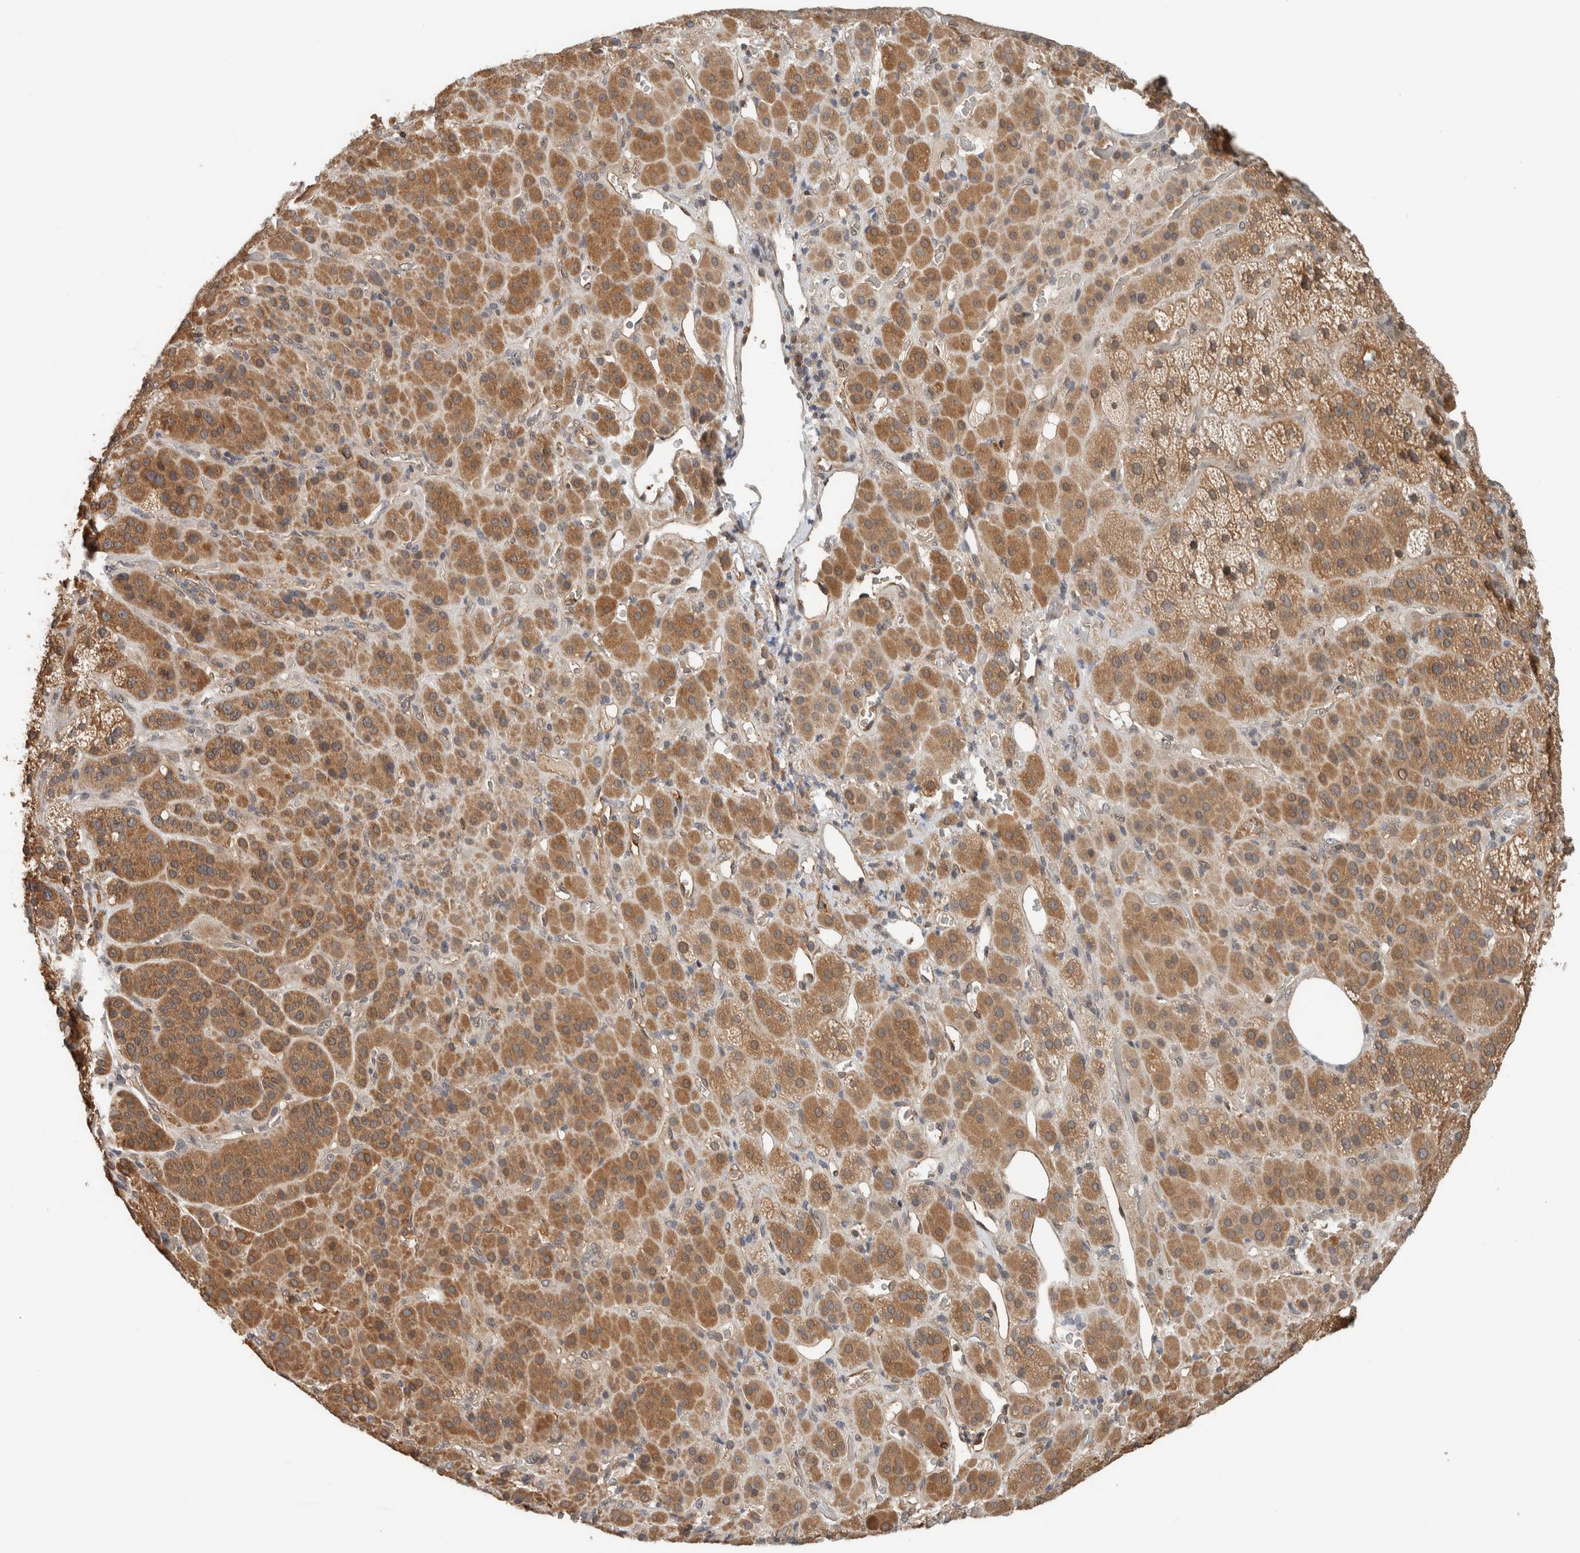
{"staining": {"intensity": "moderate", "quantity": ">75%", "location": "cytoplasmic/membranous"}, "tissue": "adrenal gland", "cell_type": "Glandular cells", "image_type": "normal", "snomed": [{"axis": "morphology", "description": "Normal tissue, NOS"}, {"axis": "topography", "description": "Adrenal gland"}], "caption": "IHC staining of normal adrenal gland, which exhibits medium levels of moderate cytoplasmic/membranous staining in about >75% of glandular cells indicating moderate cytoplasmic/membranous protein positivity. The staining was performed using DAB (brown) for protein detection and nuclei were counterstained in hematoxylin (blue).", "gene": "PFDN4", "patient": {"sex": "male", "age": 57}}